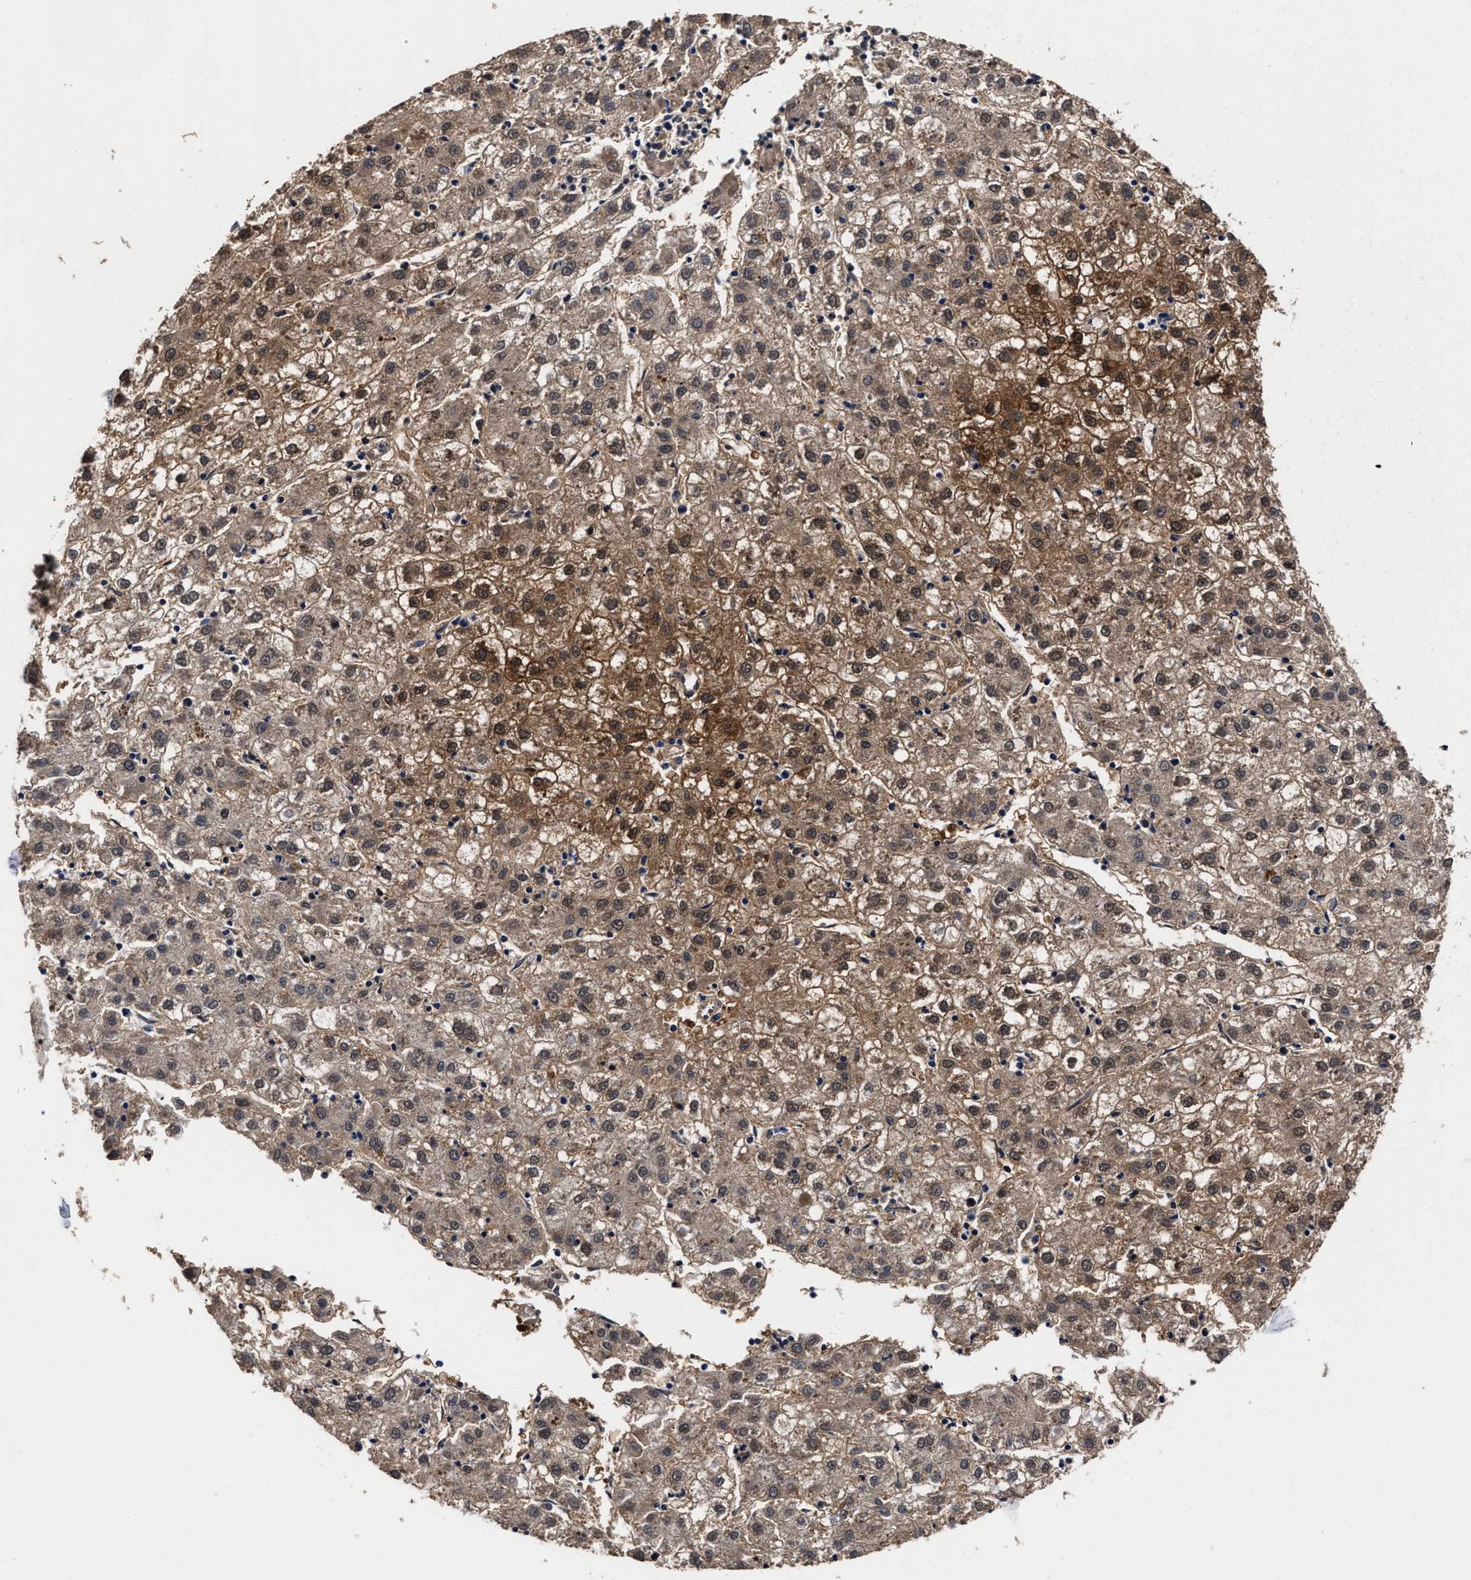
{"staining": {"intensity": "moderate", "quantity": "25%-75%", "location": "cytoplasmic/membranous,nuclear"}, "tissue": "liver cancer", "cell_type": "Tumor cells", "image_type": "cancer", "snomed": [{"axis": "morphology", "description": "Carcinoma, Hepatocellular, NOS"}, {"axis": "topography", "description": "Liver"}], "caption": "Brown immunohistochemical staining in human liver cancer (hepatocellular carcinoma) exhibits moderate cytoplasmic/membranous and nuclear expression in approximately 25%-75% of tumor cells.", "gene": "SOCS5", "patient": {"sex": "male", "age": 72}}